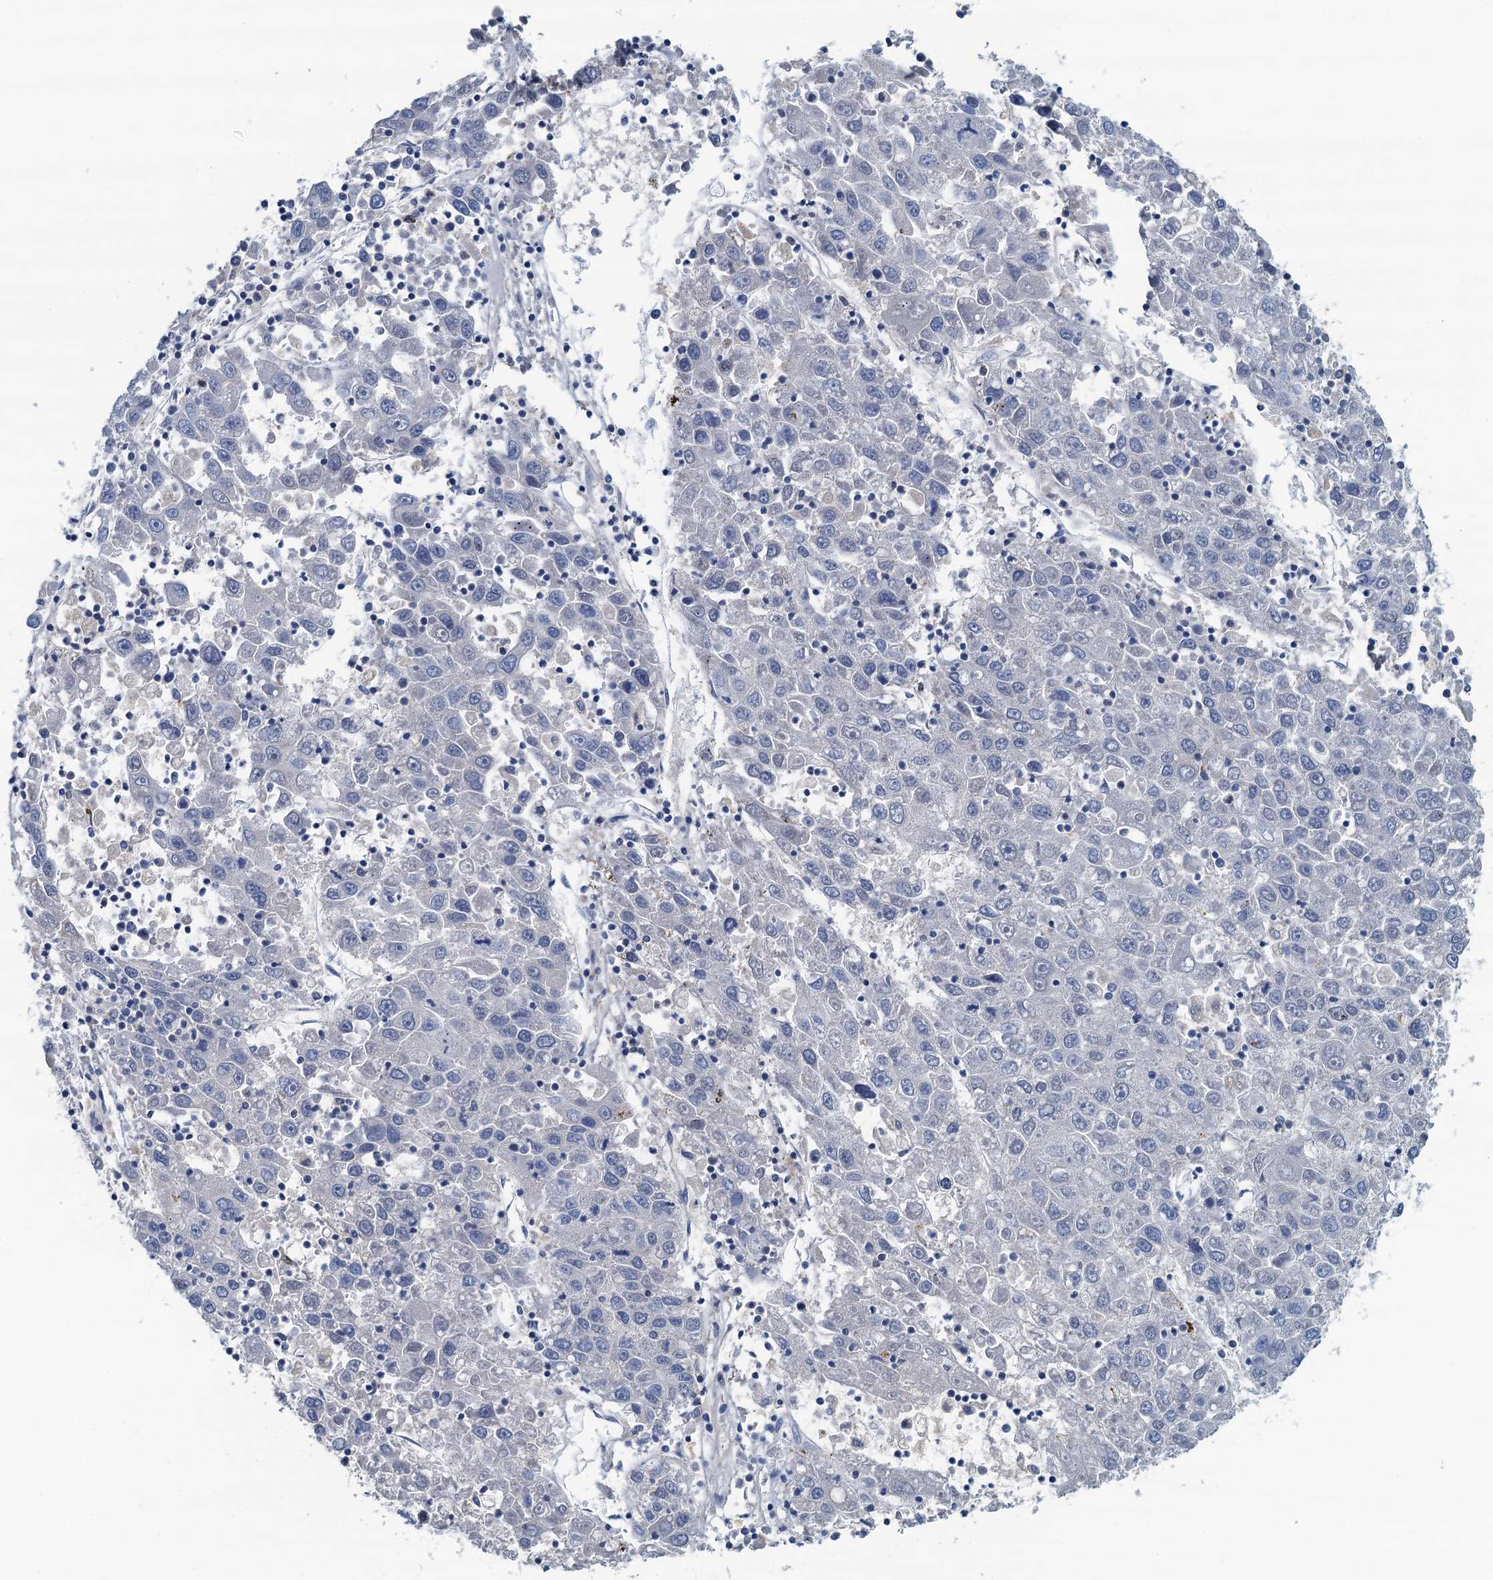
{"staining": {"intensity": "negative", "quantity": "none", "location": "none"}, "tissue": "liver cancer", "cell_type": "Tumor cells", "image_type": "cancer", "snomed": [{"axis": "morphology", "description": "Carcinoma, Hepatocellular, NOS"}, {"axis": "topography", "description": "Liver"}], "caption": "There is no significant expression in tumor cells of liver hepatocellular carcinoma.", "gene": "THAP10", "patient": {"sex": "male", "age": 49}}